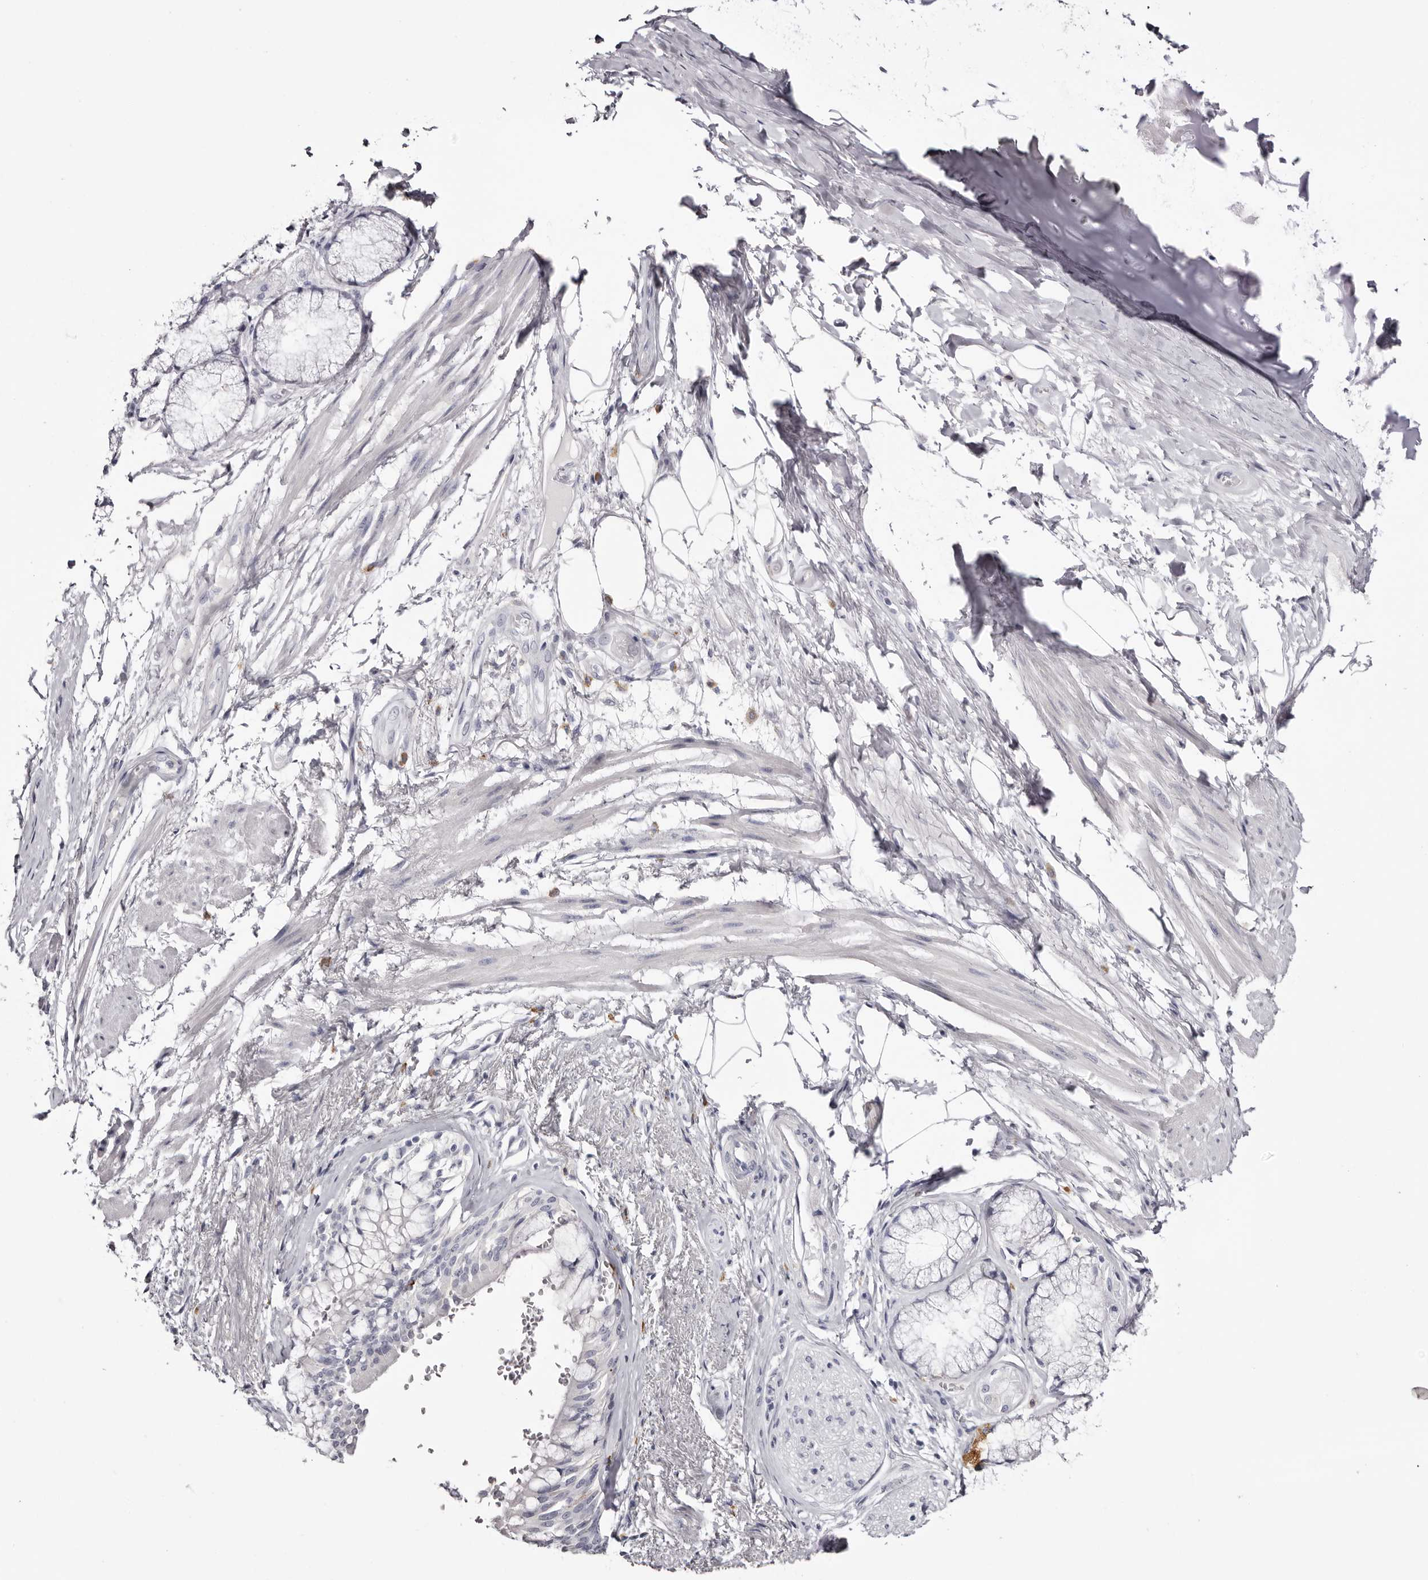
{"staining": {"intensity": "negative", "quantity": "none", "location": "none"}, "tissue": "adipose tissue", "cell_type": "Adipocytes", "image_type": "normal", "snomed": [{"axis": "morphology", "description": "Normal tissue, NOS"}, {"axis": "topography", "description": "Bronchus"}], "caption": "Immunohistochemistry (IHC) micrograph of unremarkable adipose tissue: human adipose tissue stained with DAB demonstrates no significant protein positivity in adipocytes. (DAB immunohistochemistry visualized using brightfield microscopy, high magnification).", "gene": "CA6", "patient": {"sex": "male", "age": 66}}